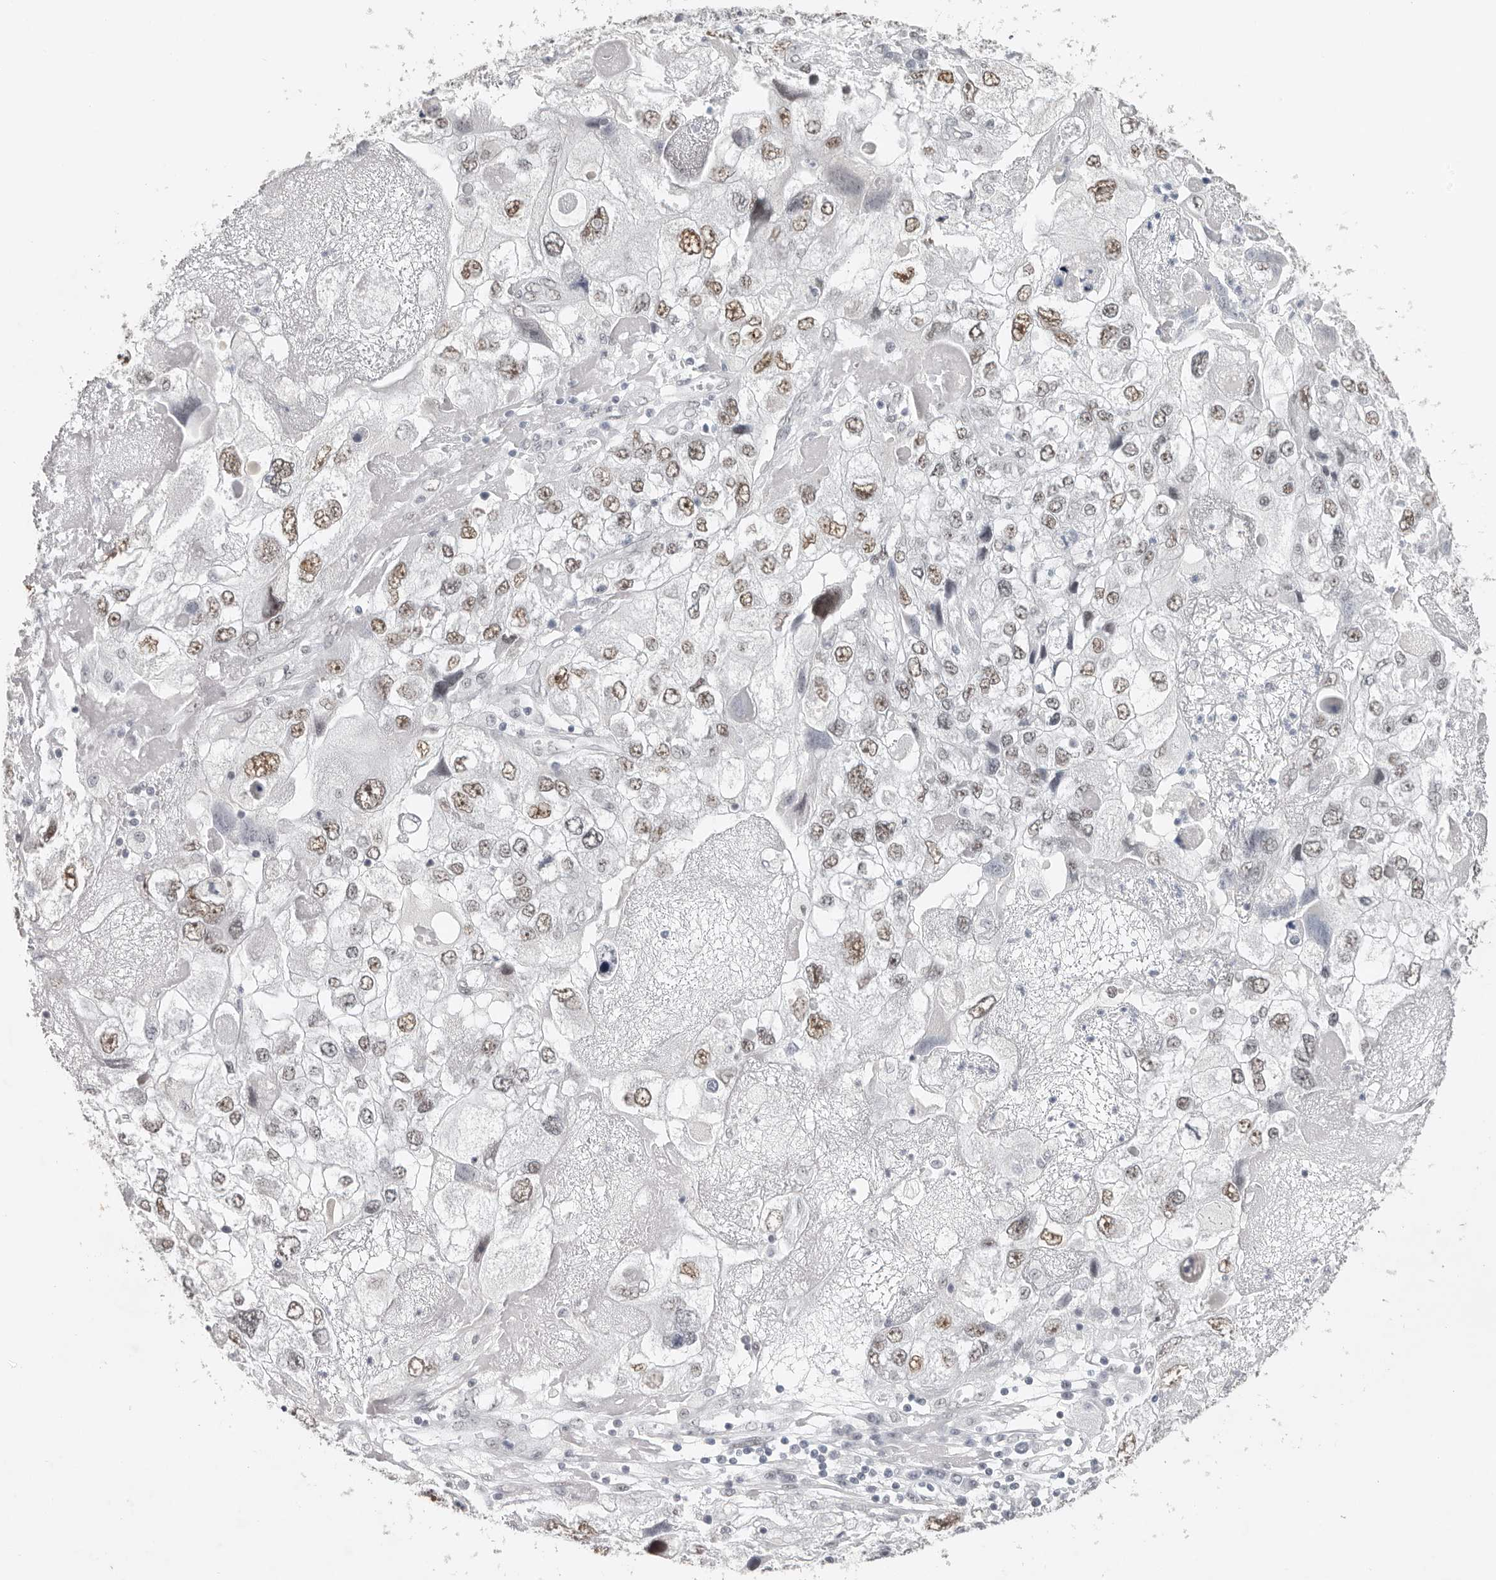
{"staining": {"intensity": "moderate", "quantity": "25%-75%", "location": "nuclear"}, "tissue": "endometrial cancer", "cell_type": "Tumor cells", "image_type": "cancer", "snomed": [{"axis": "morphology", "description": "Adenocarcinoma, NOS"}, {"axis": "topography", "description": "Endometrium"}], "caption": "The immunohistochemical stain labels moderate nuclear expression in tumor cells of adenocarcinoma (endometrial) tissue.", "gene": "LARP7", "patient": {"sex": "female", "age": 49}}